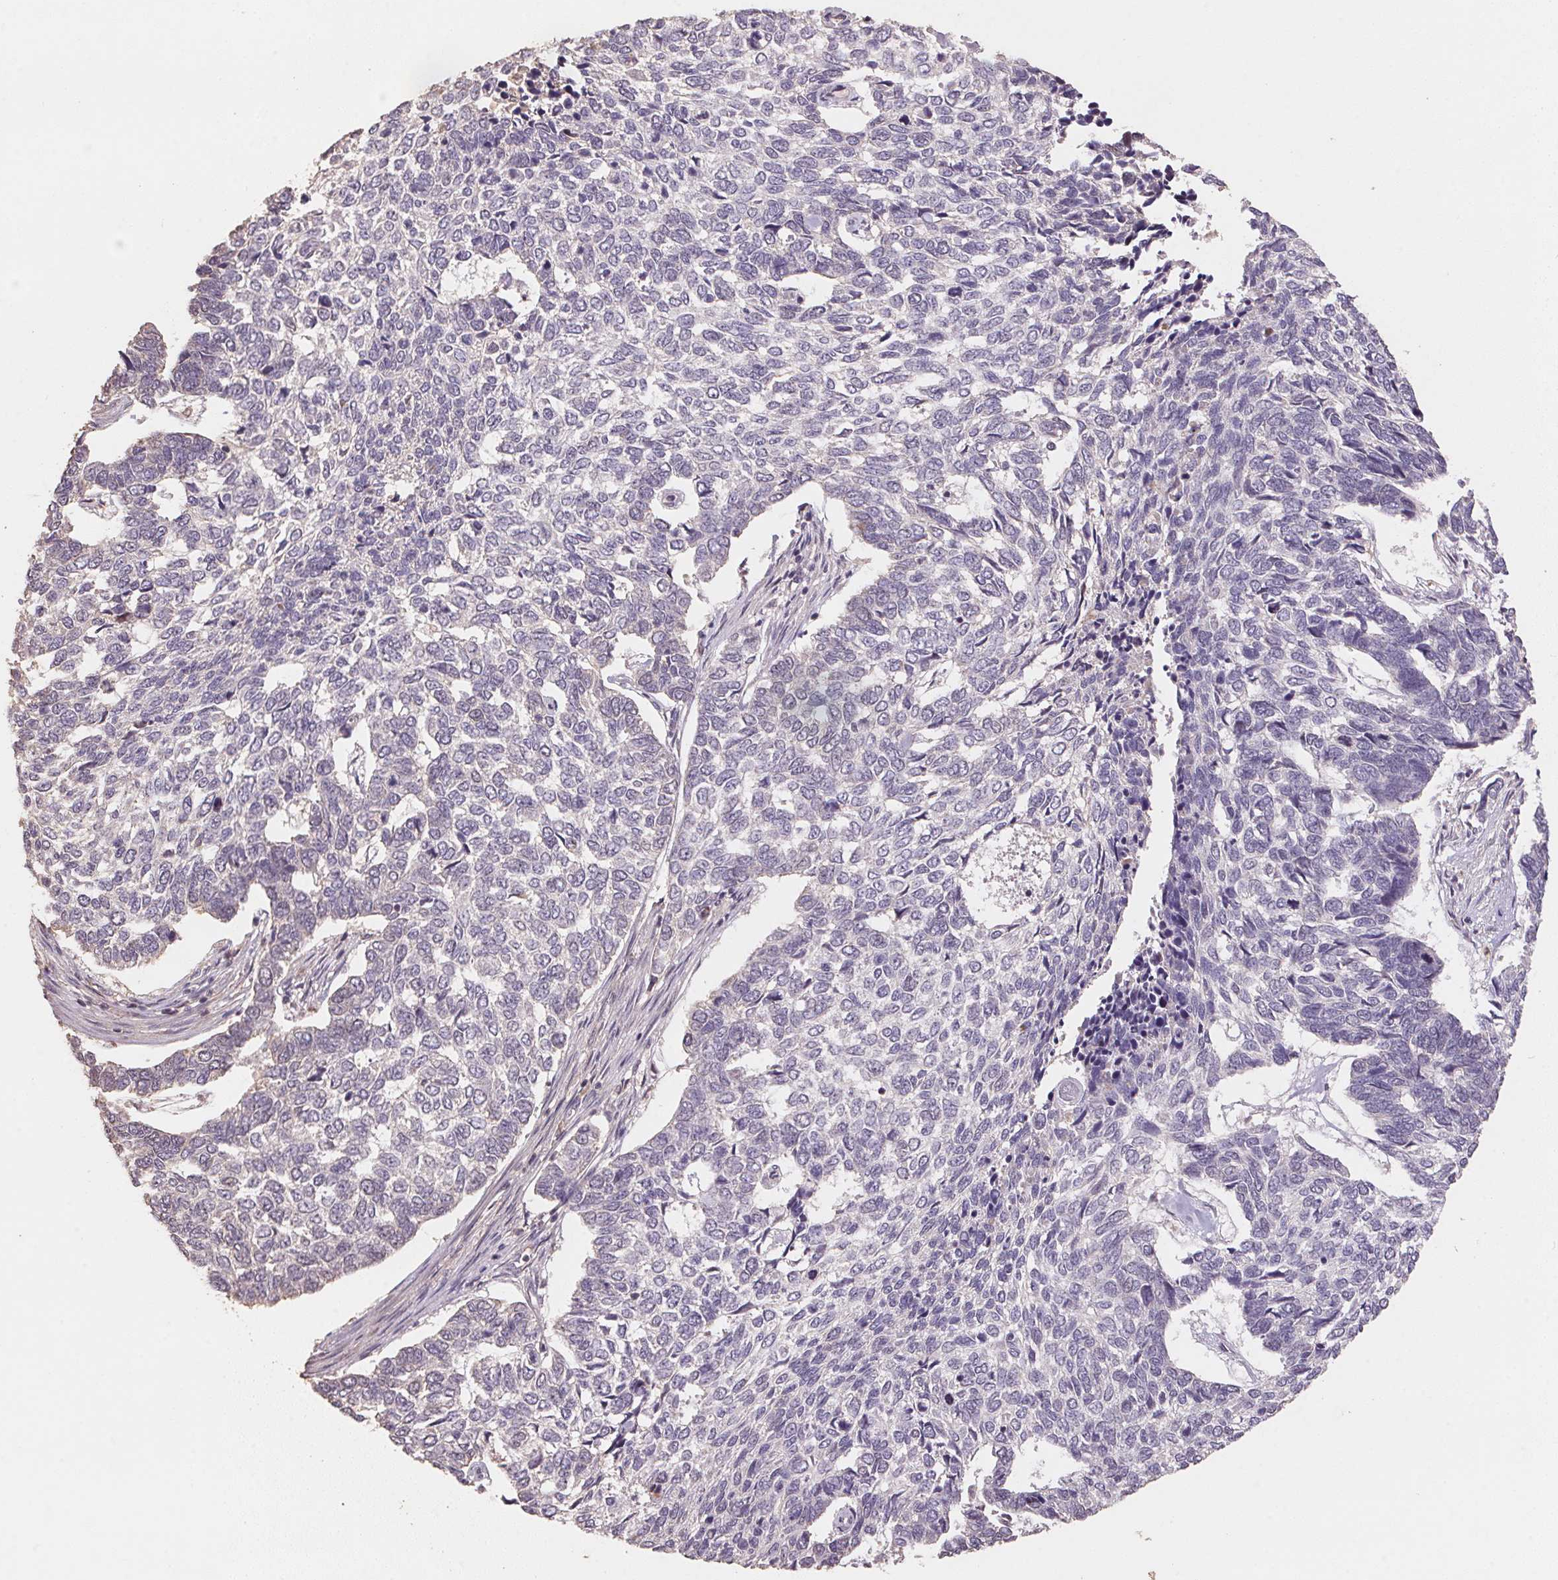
{"staining": {"intensity": "negative", "quantity": "none", "location": "none"}, "tissue": "skin cancer", "cell_type": "Tumor cells", "image_type": "cancer", "snomed": [{"axis": "morphology", "description": "Basal cell carcinoma"}, {"axis": "topography", "description": "Skin"}], "caption": "The IHC histopathology image has no significant positivity in tumor cells of skin cancer (basal cell carcinoma) tissue.", "gene": "CENPF", "patient": {"sex": "female", "age": 65}}